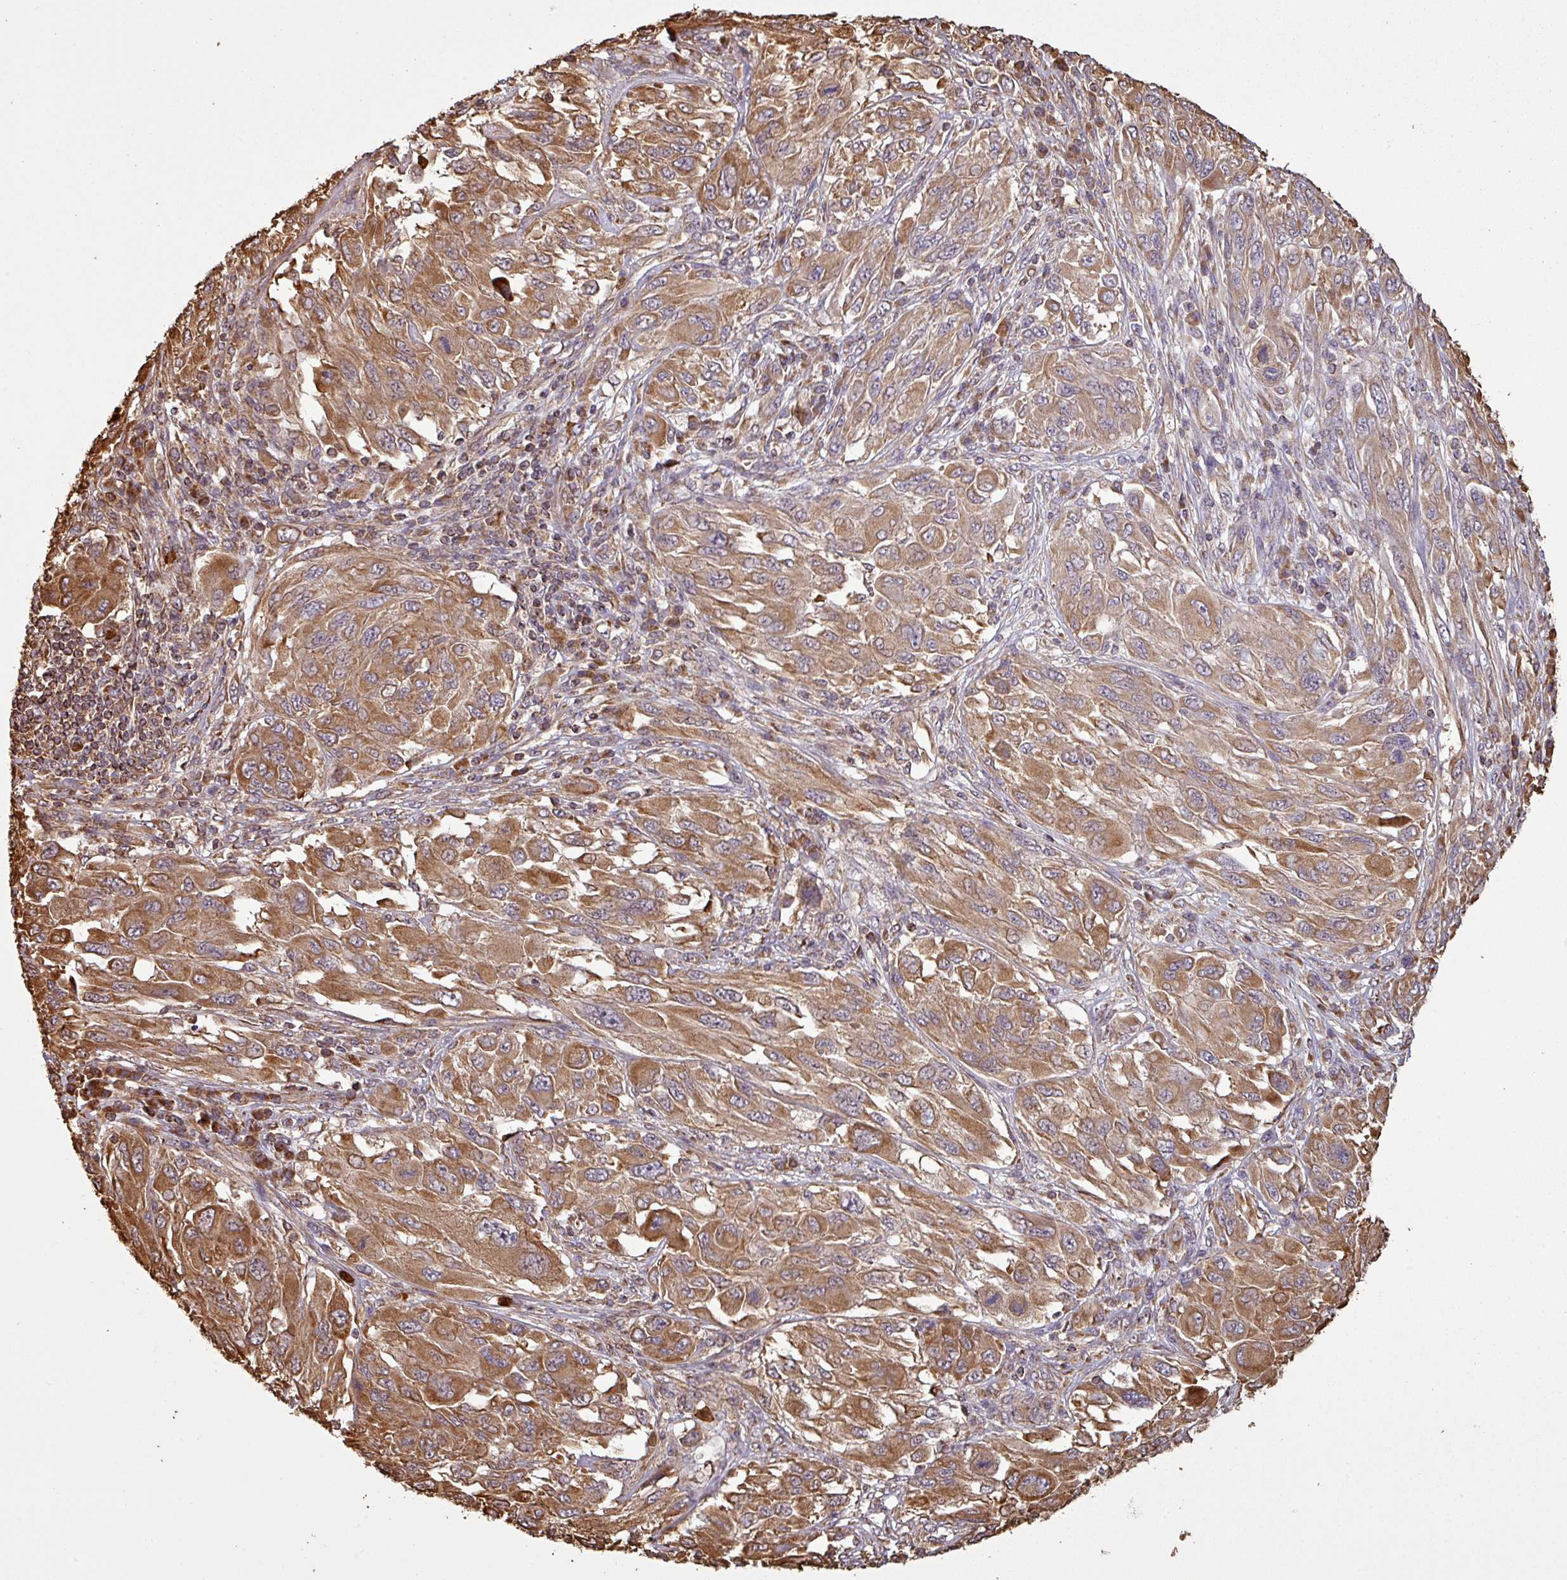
{"staining": {"intensity": "moderate", "quantity": ">75%", "location": "cytoplasmic/membranous"}, "tissue": "melanoma", "cell_type": "Tumor cells", "image_type": "cancer", "snomed": [{"axis": "morphology", "description": "Malignant melanoma, NOS"}, {"axis": "topography", "description": "Skin"}], "caption": "An IHC histopathology image of neoplastic tissue is shown. Protein staining in brown shows moderate cytoplasmic/membranous positivity in malignant melanoma within tumor cells.", "gene": "PLEKHM1", "patient": {"sex": "female", "age": 91}}